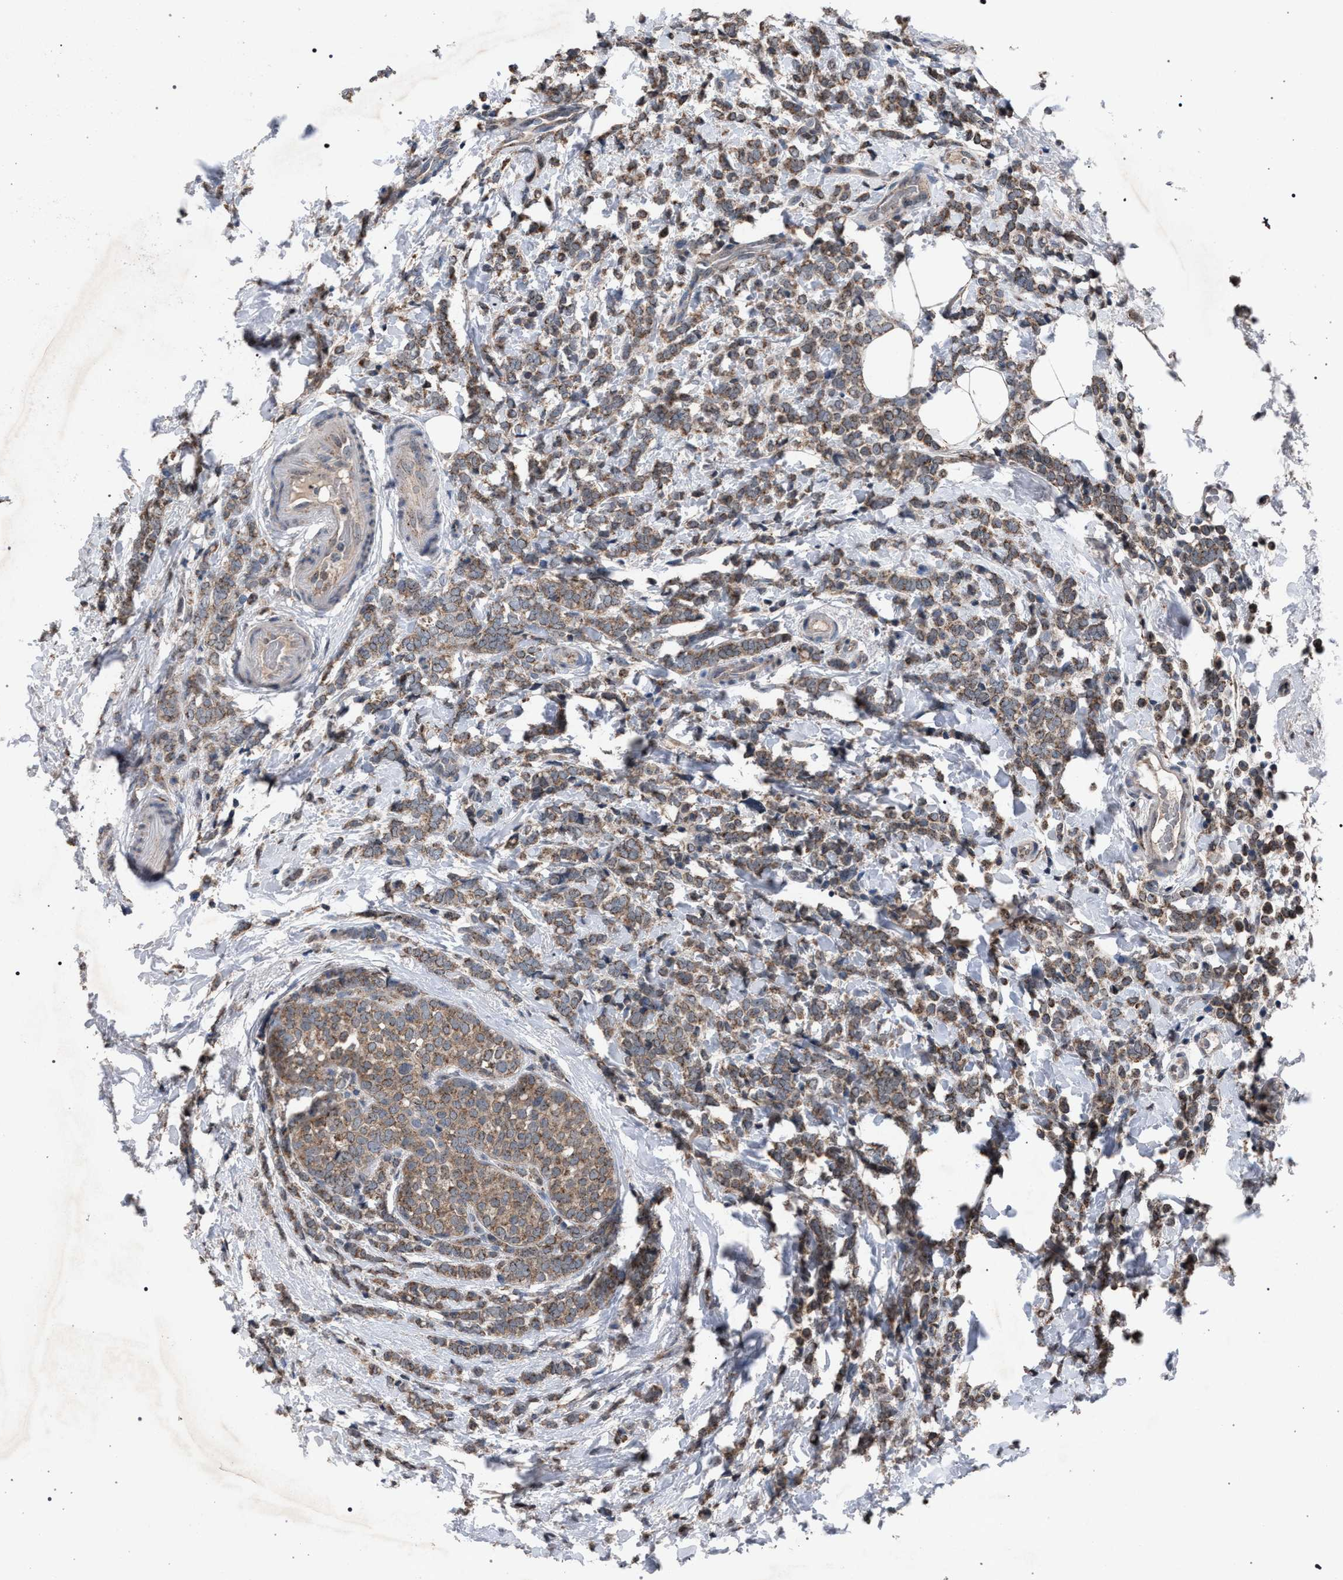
{"staining": {"intensity": "moderate", "quantity": ">75%", "location": "cytoplasmic/membranous"}, "tissue": "breast cancer", "cell_type": "Tumor cells", "image_type": "cancer", "snomed": [{"axis": "morphology", "description": "Lobular carcinoma"}, {"axis": "topography", "description": "Breast"}], "caption": "About >75% of tumor cells in human lobular carcinoma (breast) demonstrate moderate cytoplasmic/membranous protein expression as visualized by brown immunohistochemical staining.", "gene": "HSD17B4", "patient": {"sex": "female", "age": 50}}